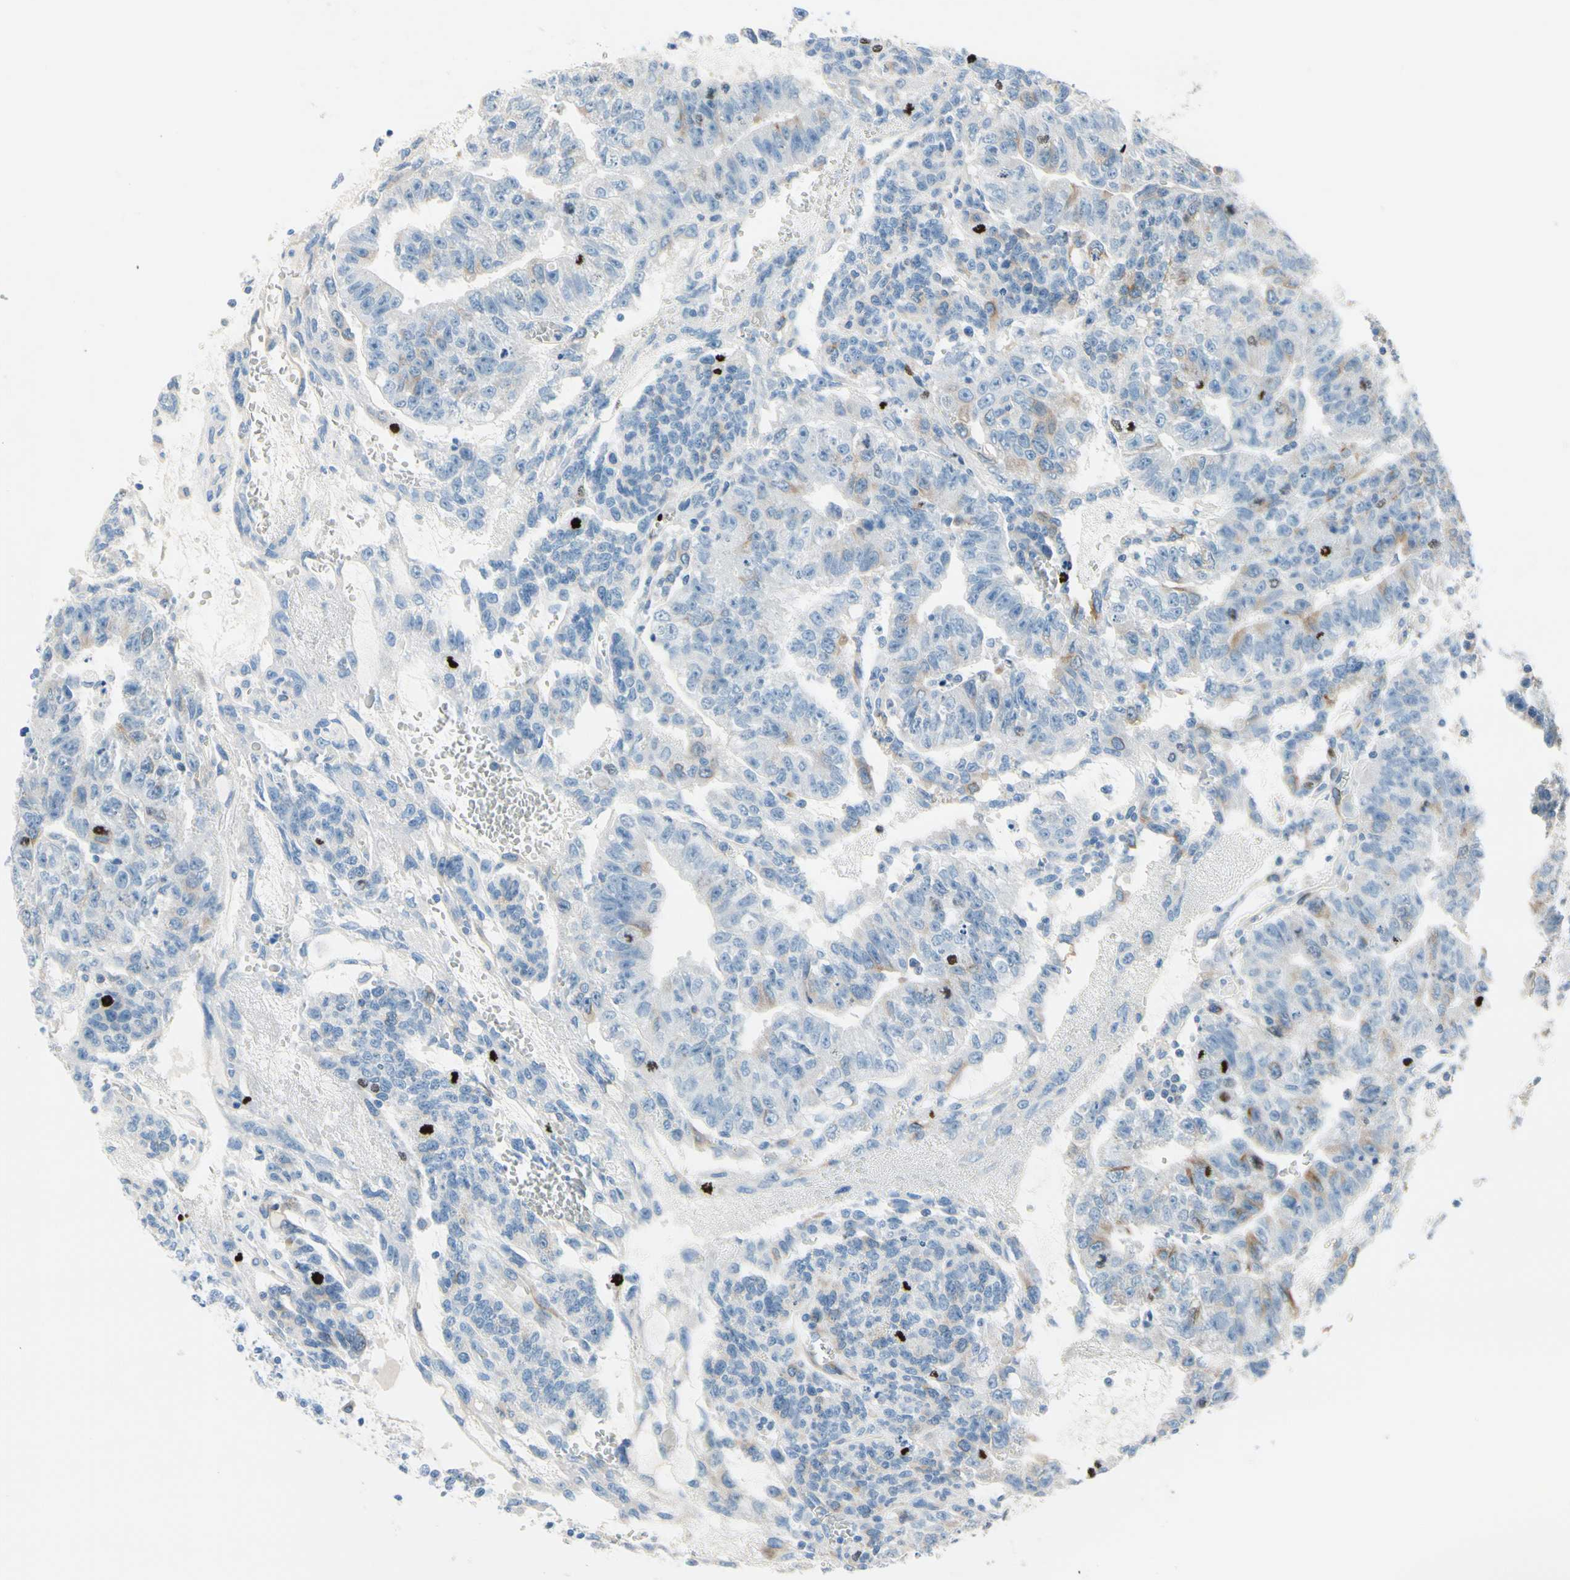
{"staining": {"intensity": "moderate", "quantity": "<25%", "location": "cytoplasmic/membranous"}, "tissue": "testis cancer", "cell_type": "Tumor cells", "image_type": "cancer", "snomed": [{"axis": "morphology", "description": "Seminoma, NOS"}, {"axis": "morphology", "description": "Carcinoma, Embryonal, NOS"}, {"axis": "topography", "description": "Testis"}], "caption": "About <25% of tumor cells in human testis cancer (embryonal carcinoma) exhibit moderate cytoplasmic/membranous protein positivity as visualized by brown immunohistochemical staining.", "gene": "CKAP2", "patient": {"sex": "male", "age": 52}}